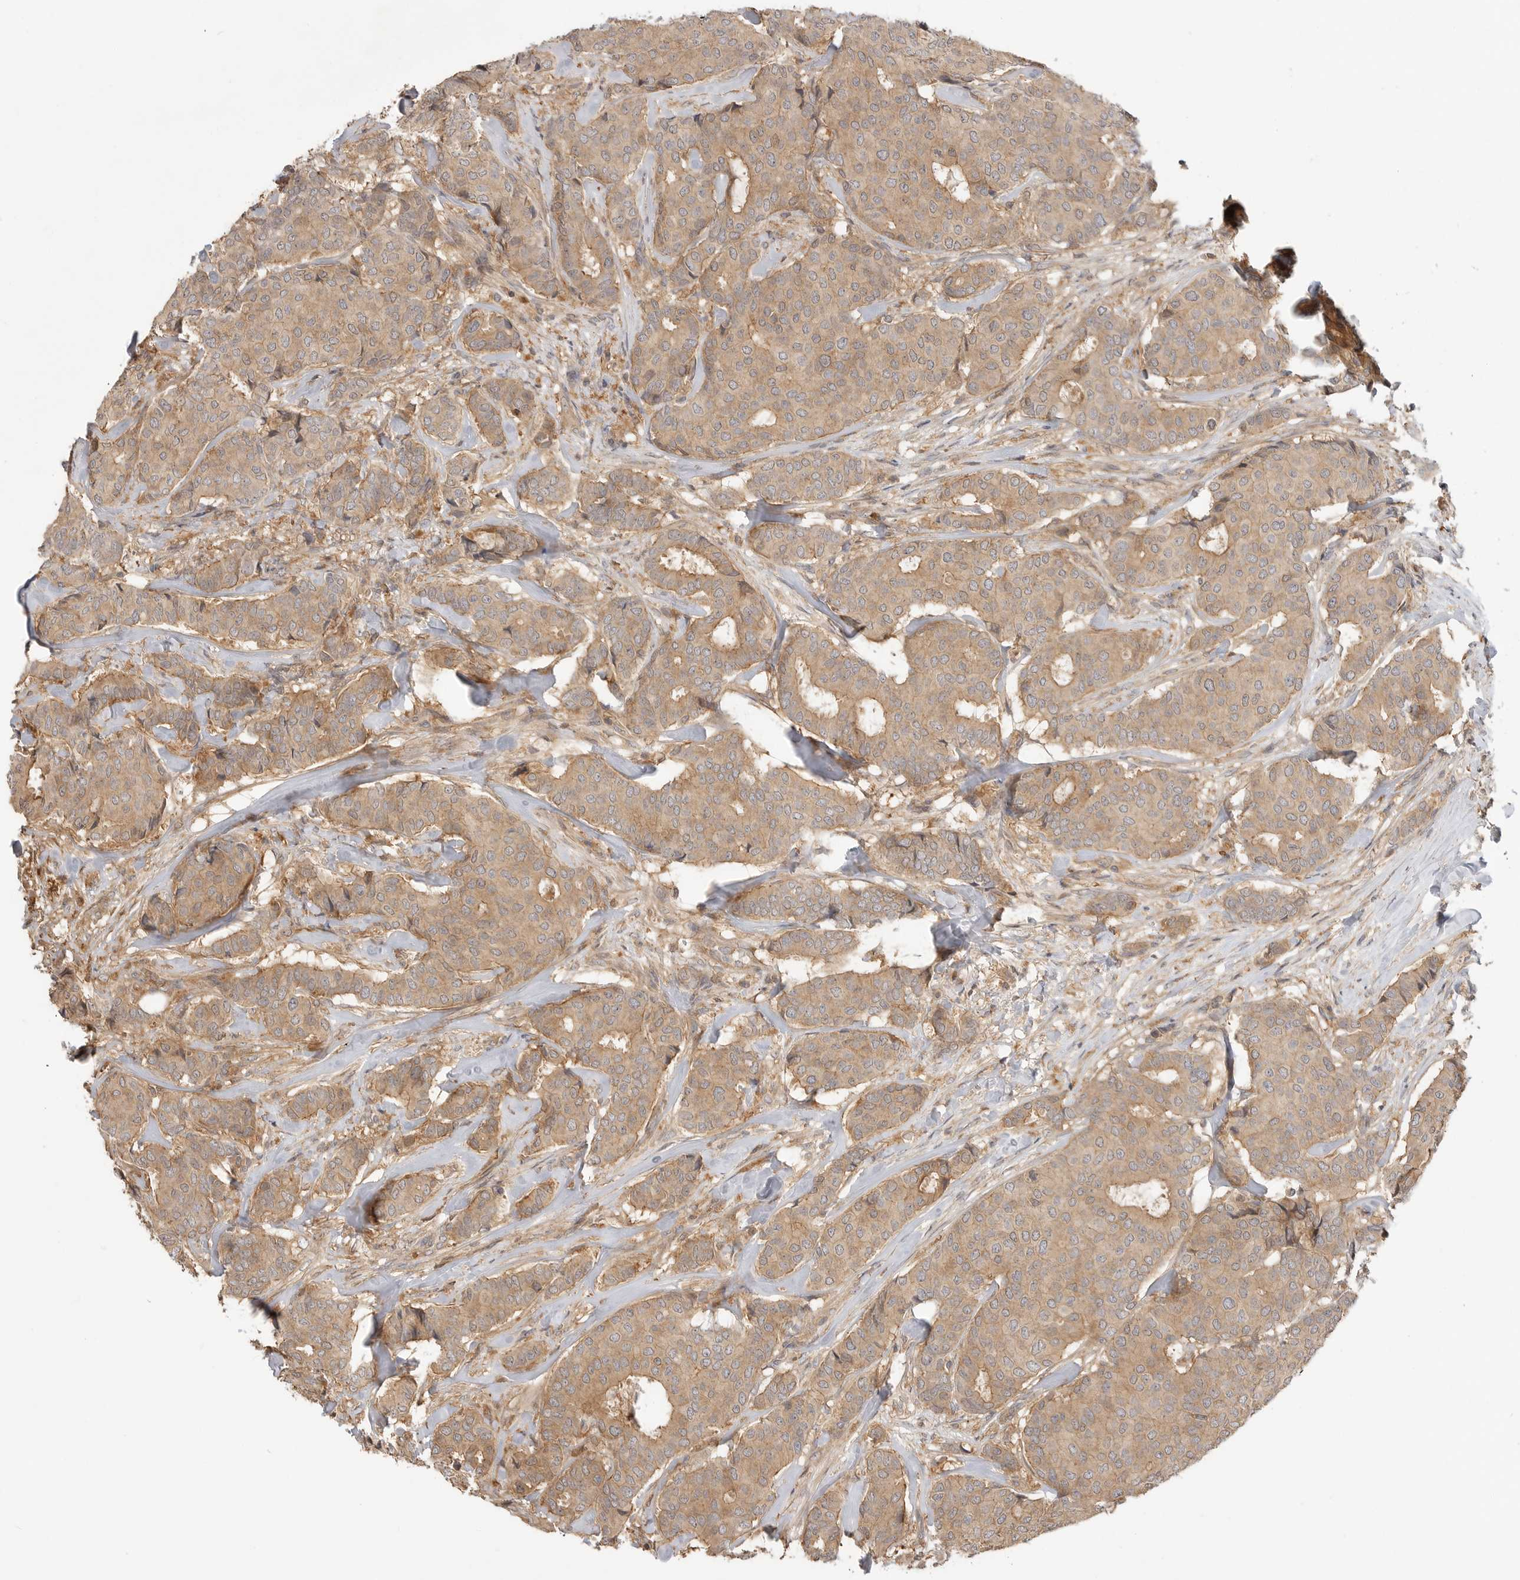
{"staining": {"intensity": "moderate", "quantity": ">75%", "location": "cytoplasmic/membranous"}, "tissue": "breast cancer", "cell_type": "Tumor cells", "image_type": "cancer", "snomed": [{"axis": "morphology", "description": "Duct carcinoma"}, {"axis": "topography", "description": "Breast"}], "caption": "A micrograph of infiltrating ductal carcinoma (breast) stained for a protein exhibits moderate cytoplasmic/membranous brown staining in tumor cells. (Stains: DAB (3,3'-diaminobenzidine) in brown, nuclei in blue, Microscopy: brightfield microscopy at high magnification).", "gene": "CLDN12", "patient": {"sex": "female", "age": 75}}